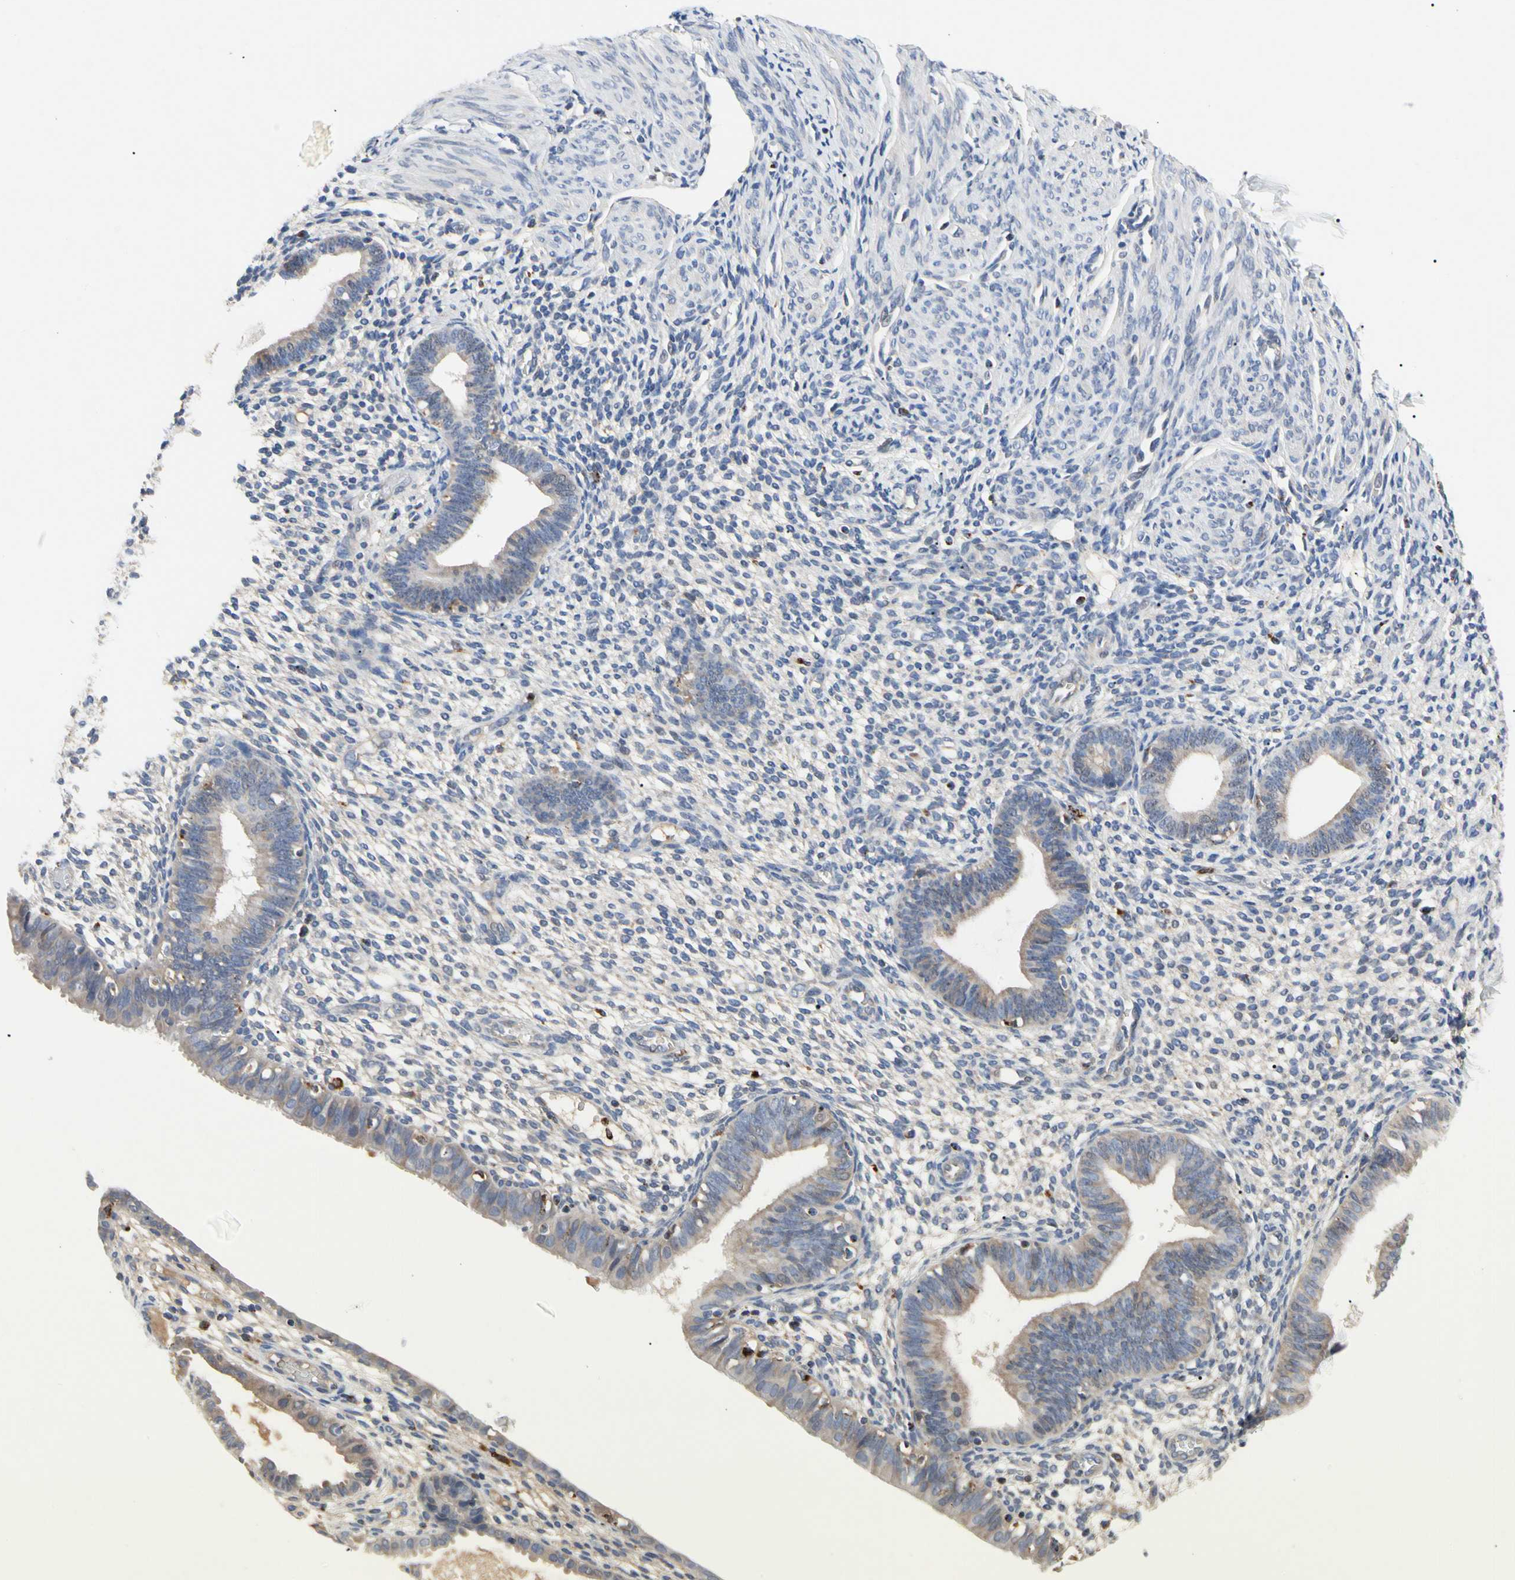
{"staining": {"intensity": "negative", "quantity": "none", "location": "none"}, "tissue": "endometrium", "cell_type": "Cells in endometrial stroma", "image_type": "normal", "snomed": [{"axis": "morphology", "description": "Normal tissue, NOS"}, {"axis": "topography", "description": "Endometrium"}], "caption": "This is an immunohistochemistry (IHC) histopathology image of normal endometrium. There is no staining in cells in endometrial stroma.", "gene": "ADA2", "patient": {"sex": "female", "age": 61}}